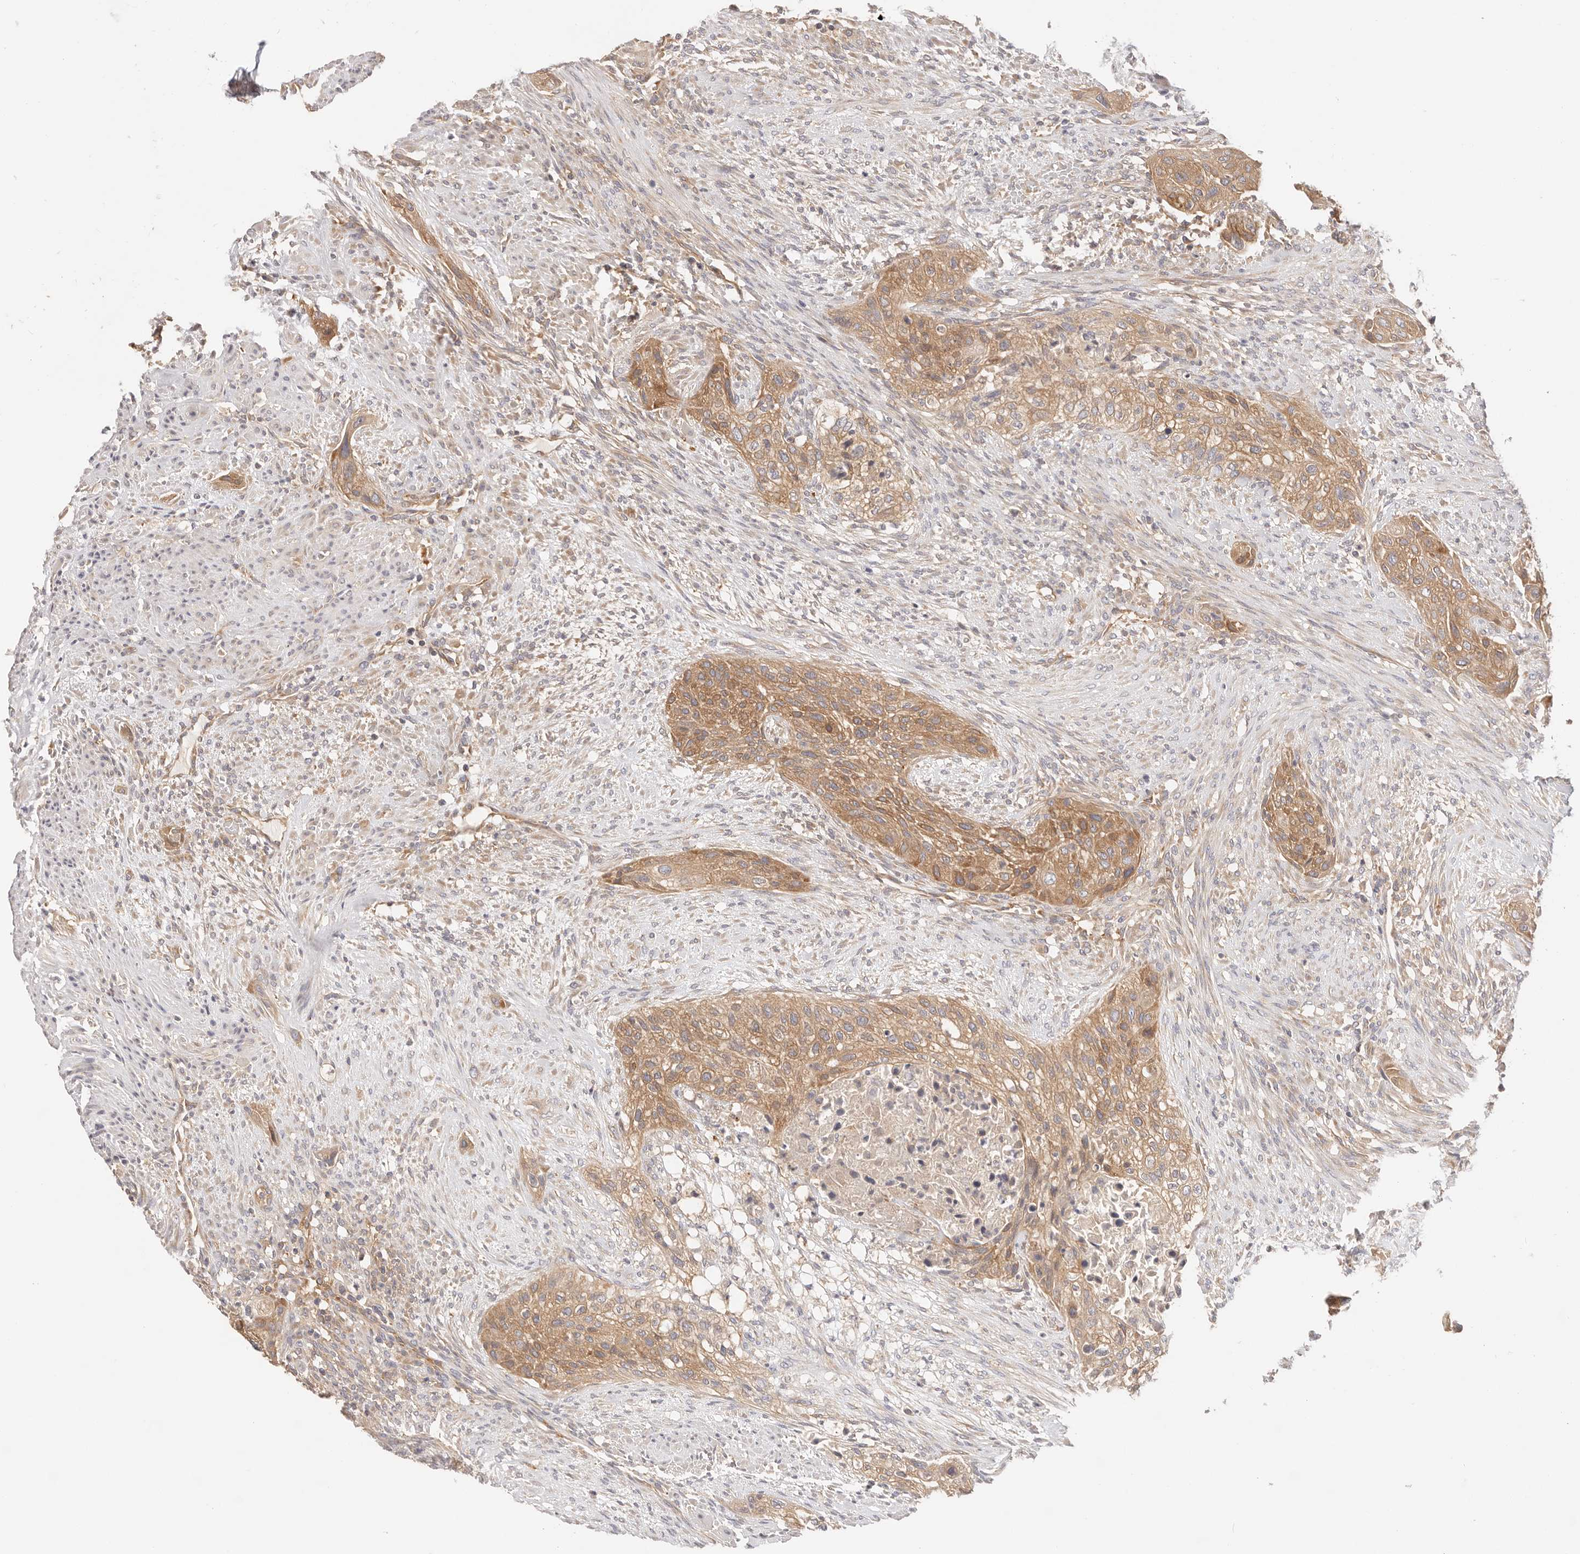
{"staining": {"intensity": "moderate", "quantity": ">75%", "location": "cytoplasmic/membranous"}, "tissue": "urothelial cancer", "cell_type": "Tumor cells", "image_type": "cancer", "snomed": [{"axis": "morphology", "description": "Urothelial carcinoma, High grade"}, {"axis": "topography", "description": "Urinary bladder"}], "caption": "Human high-grade urothelial carcinoma stained with a brown dye demonstrates moderate cytoplasmic/membranous positive positivity in approximately >75% of tumor cells.", "gene": "KCMF1", "patient": {"sex": "male", "age": 35}}